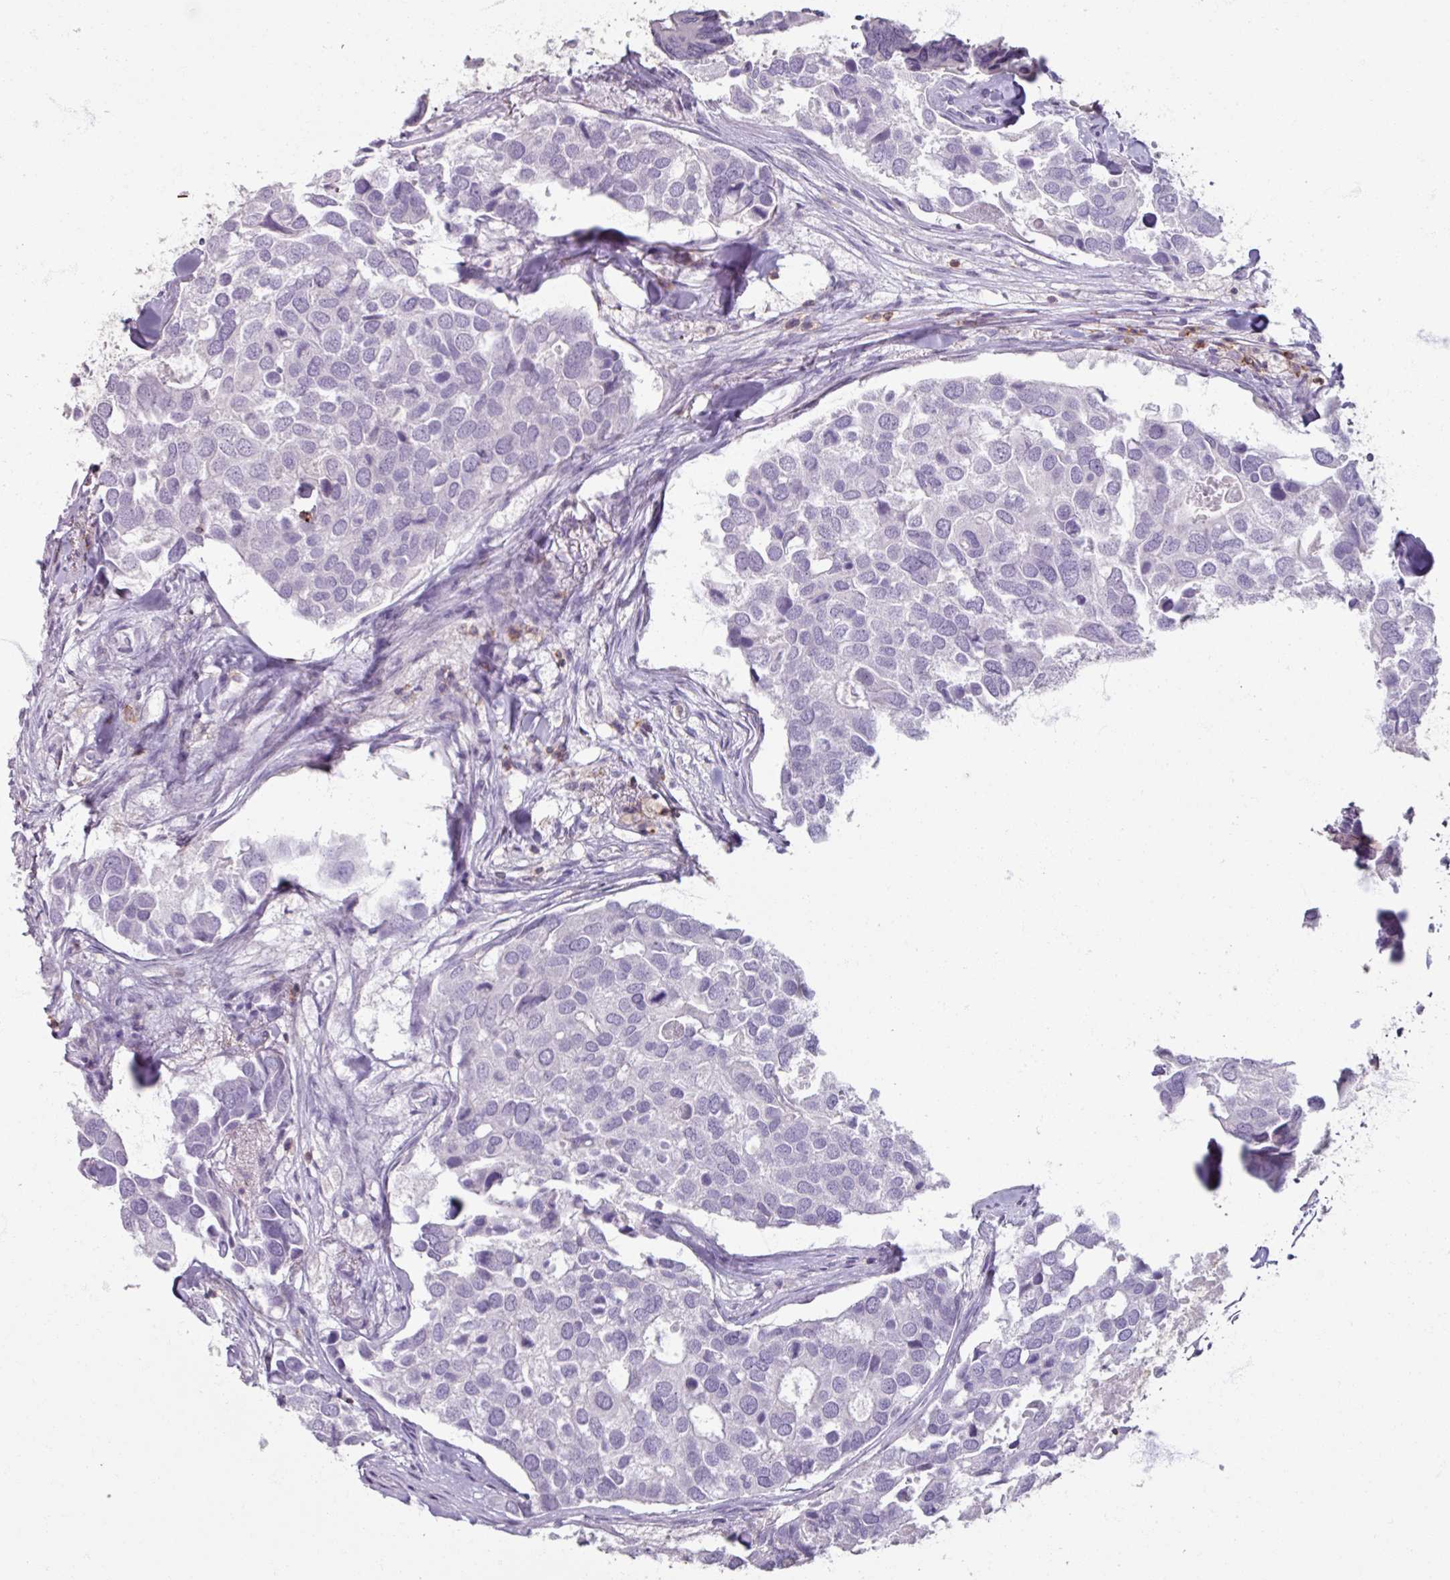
{"staining": {"intensity": "negative", "quantity": "none", "location": "none"}, "tissue": "breast cancer", "cell_type": "Tumor cells", "image_type": "cancer", "snomed": [{"axis": "morphology", "description": "Duct carcinoma"}, {"axis": "topography", "description": "Breast"}], "caption": "Protein analysis of breast cancer (intraductal carcinoma) shows no significant positivity in tumor cells. (Immunohistochemistry (ihc), brightfield microscopy, high magnification).", "gene": "PTPRC", "patient": {"sex": "female", "age": 83}}